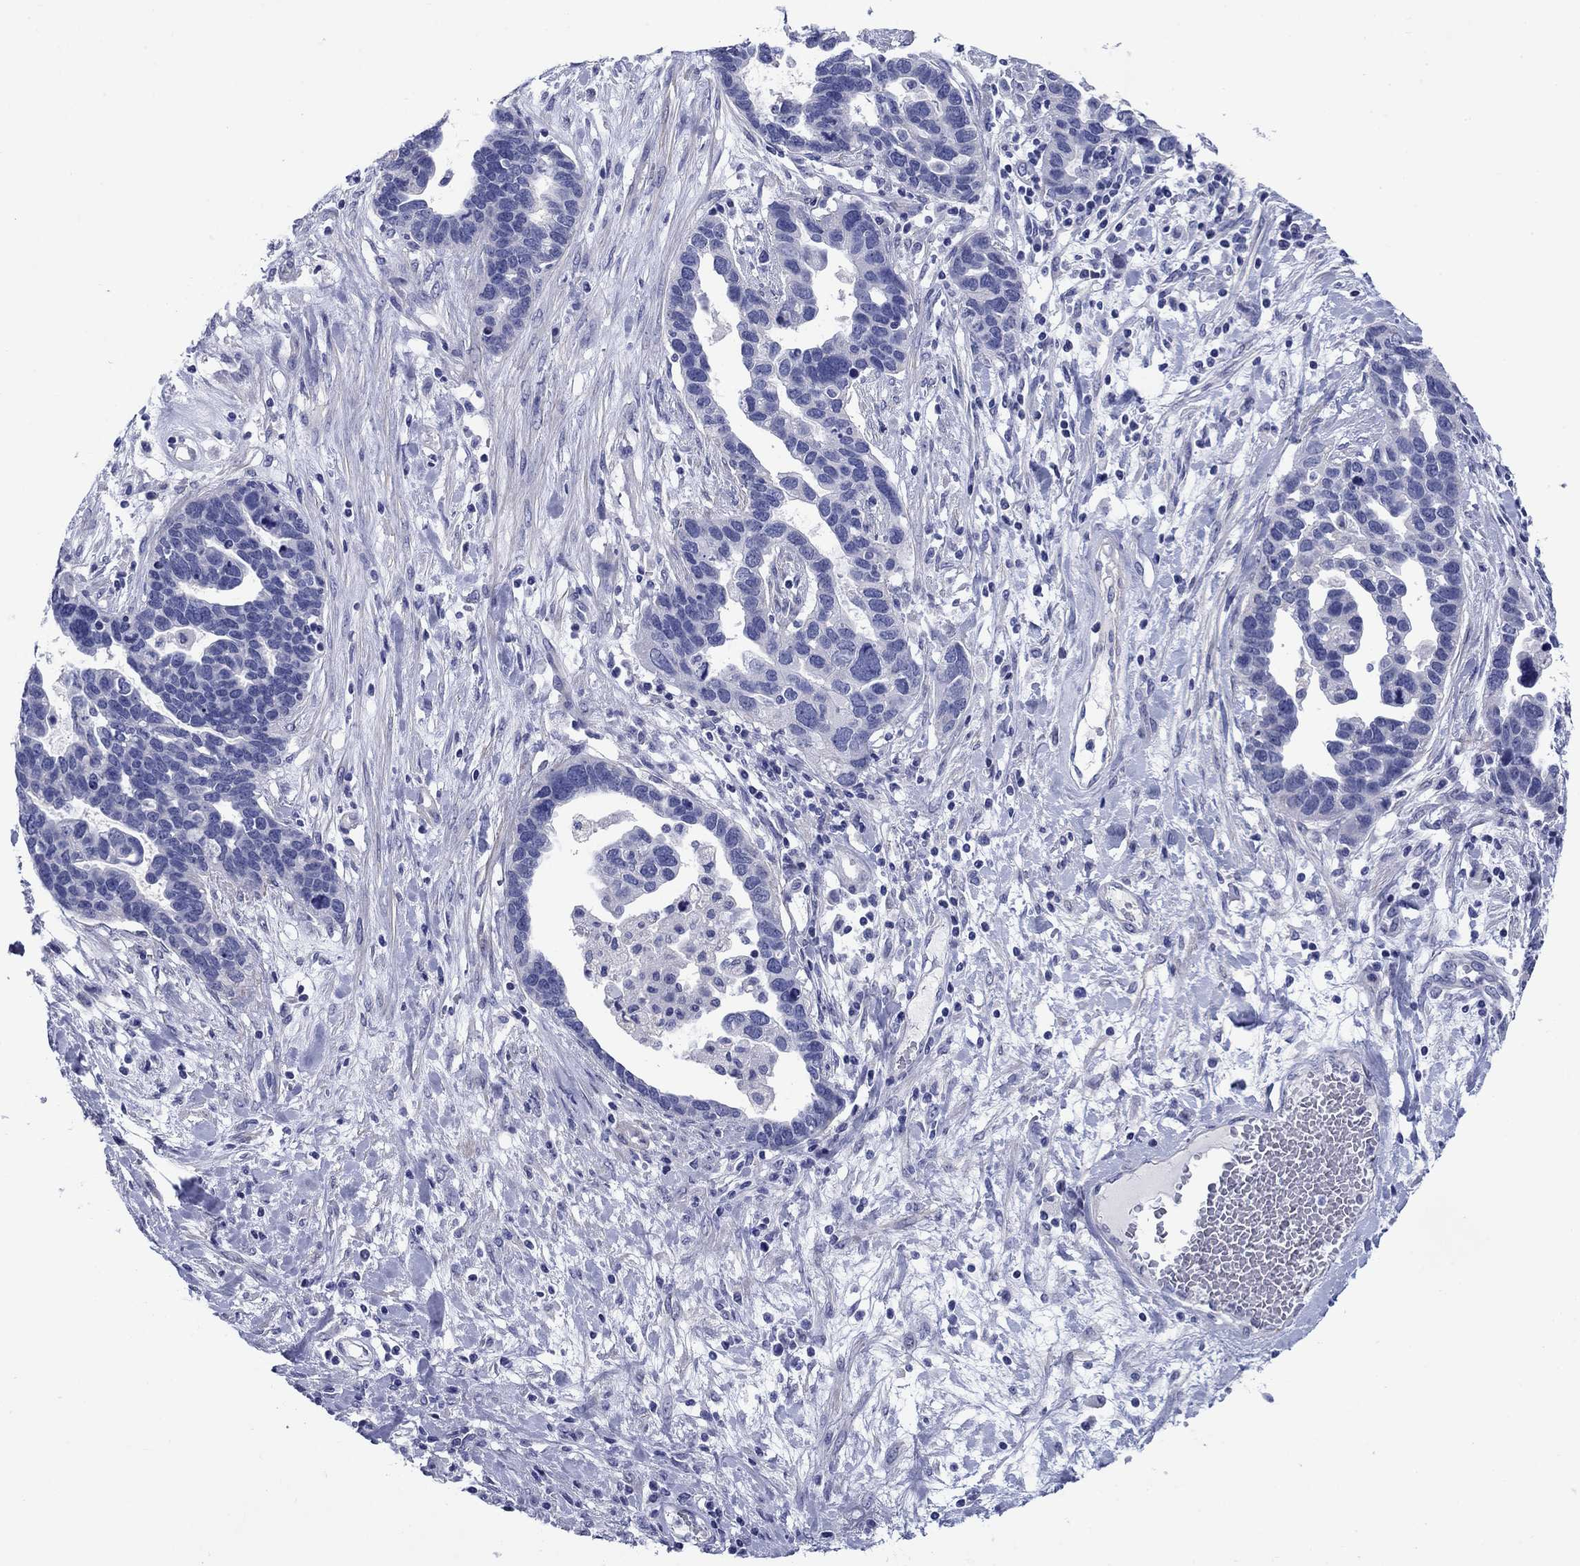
{"staining": {"intensity": "negative", "quantity": "none", "location": "none"}, "tissue": "ovarian cancer", "cell_type": "Tumor cells", "image_type": "cancer", "snomed": [{"axis": "morphology", "description": "Cystadenocarcinoma, serous, NOS"}, {"axis": "topography", "description": "Ovary"}], "caption": "Ovarian serous cystadenocarcinoma stained for a protein using immunohistochemistry (IHC) exhibits no staining tumor cells.", "gene": "PRKCG", "patient": {"sex": "female", "age": 54}}